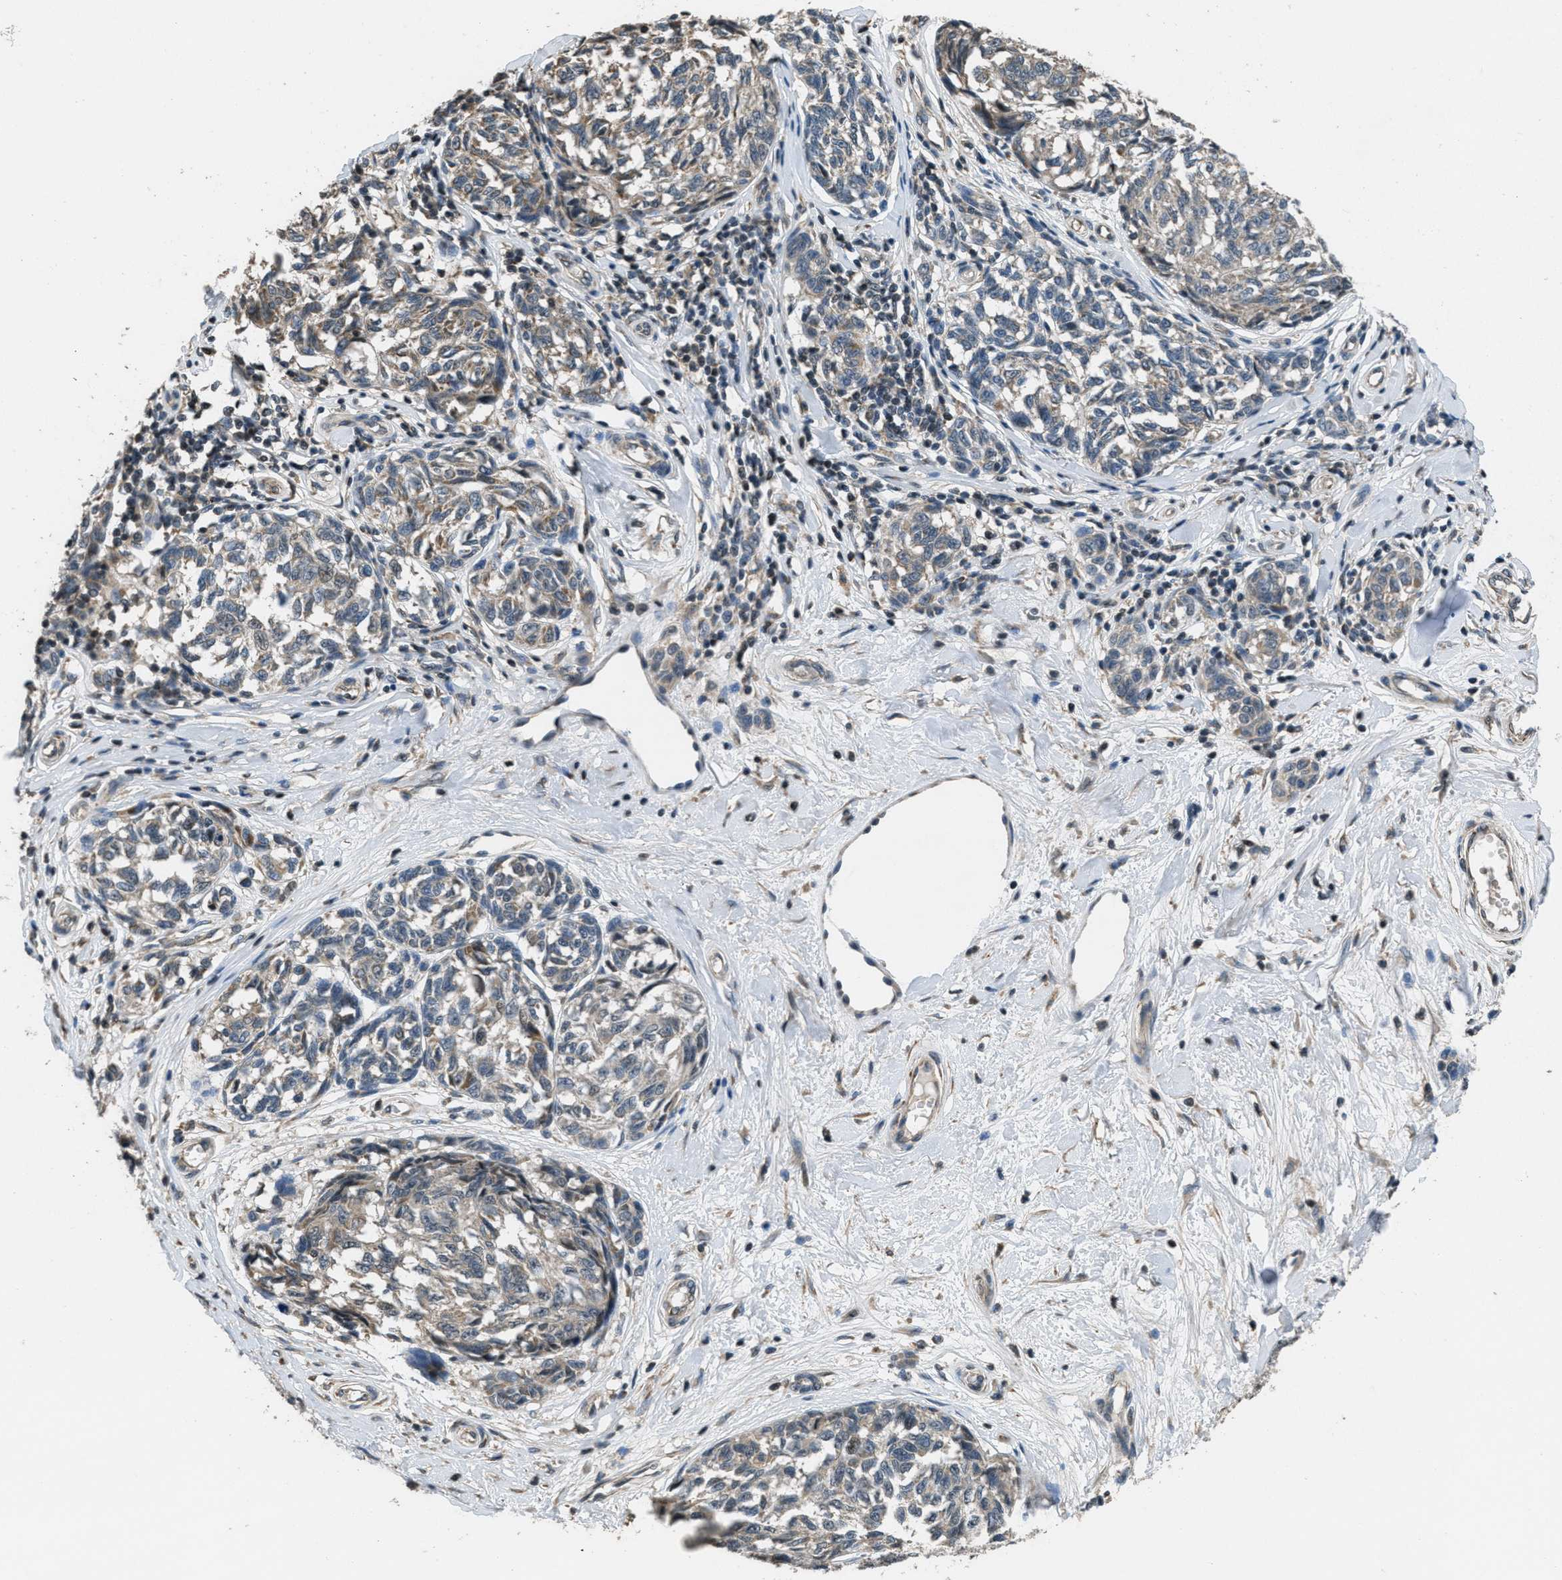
{"staining": {"intensity": "weak", "quantity": "<25%", "location": "cytoplasmic/membranous"}, "tissue": "melanoma", "cell_type": "Tumor cells", "image_type": "cancer", "snomed": [{"axis": "morphology", "description": "Malignant melanoma, NOS"}, {"axis": "topography", "description": "Skin"}], "caption": "A photomicrograph of human malignant melanoma is negative for staining in tumor cells.", "gene": "NAT1", "patient": {"sex": "female", "age": 64}}